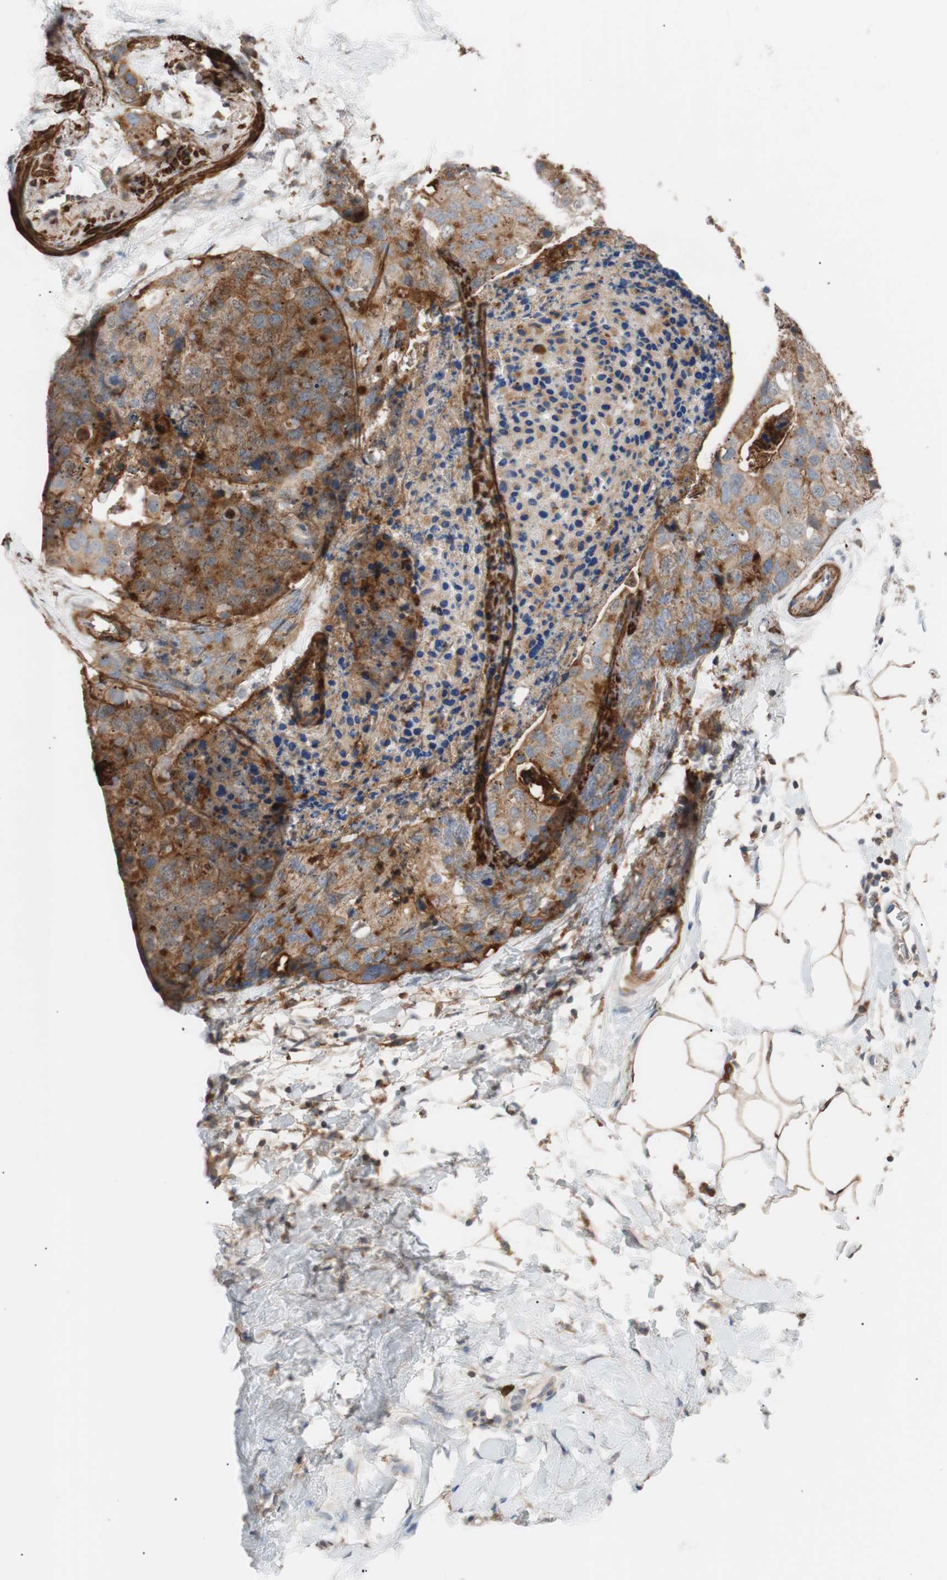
{"staining": {"intensity": "moderate", "quantity": ">75%", "location": "cytoplasmic/membranous"}, "tissue": "breast cancer", "cell_type": "Tumor cells", "image_type": "cancer", "snomed": [{"axis": "morphology", "description": "Normal tissue, NOS"}, {"axis": "morphology", "description": "Duct carcinoma"}, {"axis": "topography", "description": "Breast"}], "caption": "Immunohistochemical staining of intraductal carcinoma (breast) reveals medium levels of moderate cytoplasmic/membranous expression in approximately >75% of tumor cells. The protein is shown in brown color, while the nuclei are stained blue.", "gene": "LITAF", "patient": {"sex": "female", "age": 50}}